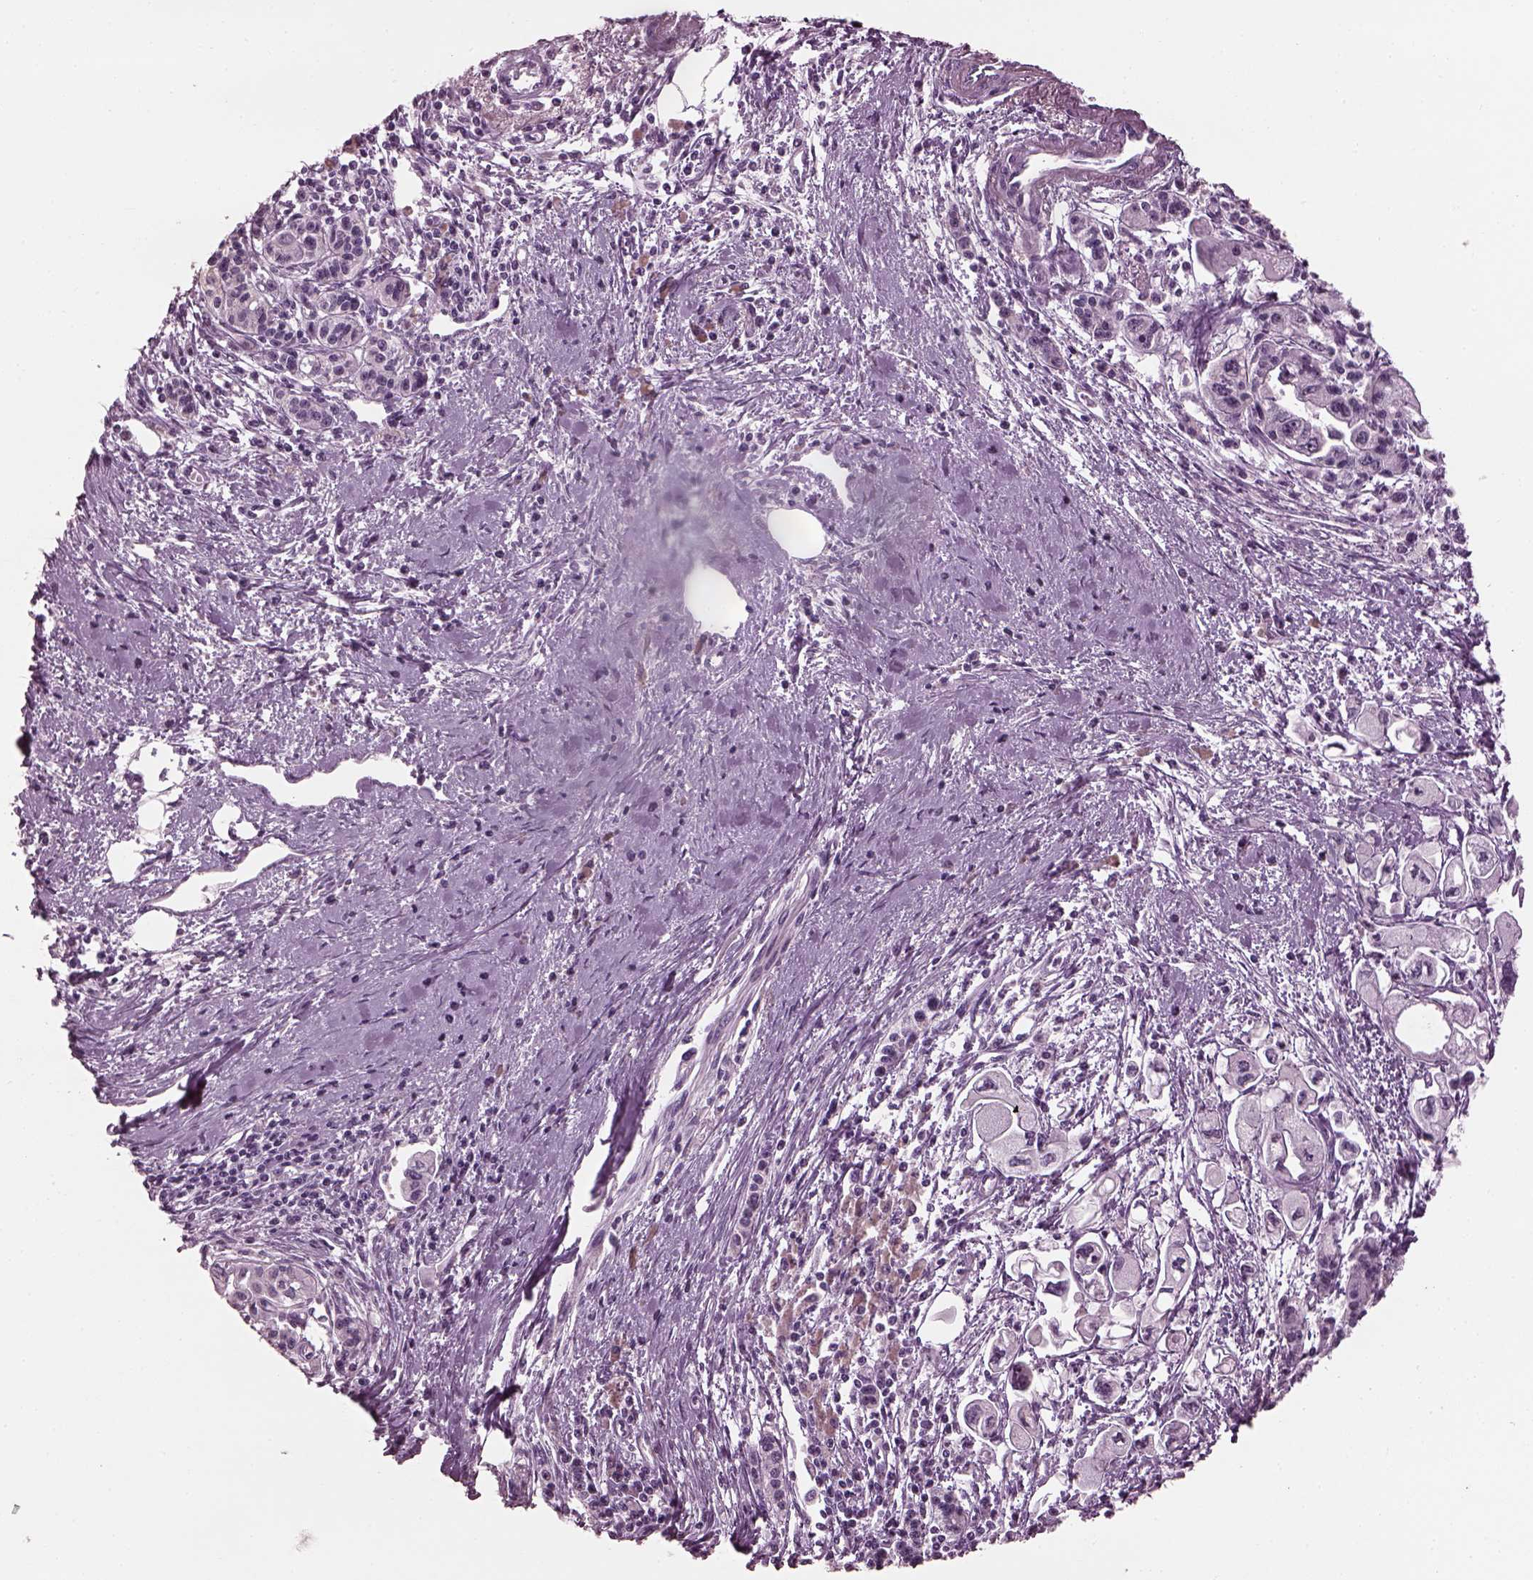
{"staining": {"intensity": "negative", "quantity": "none", "location": "none"}, "tissue": "pancreatic cancer", "cell_type": "Tumor cells", "image_type": "cancer", "snomed": [{"axis": "morphology", "description": "Adenocarcinoma, NOS"}, {"axis": "topography", "description": "Pancreas"}], "caption": "This is a histopathology image of immunohistochemistry staining of pancreatic adenocarcinoma, which shows no staining in tumor cells.", "gene": "SLC6A17", "patient": {"sex": "male", "age": 70}}